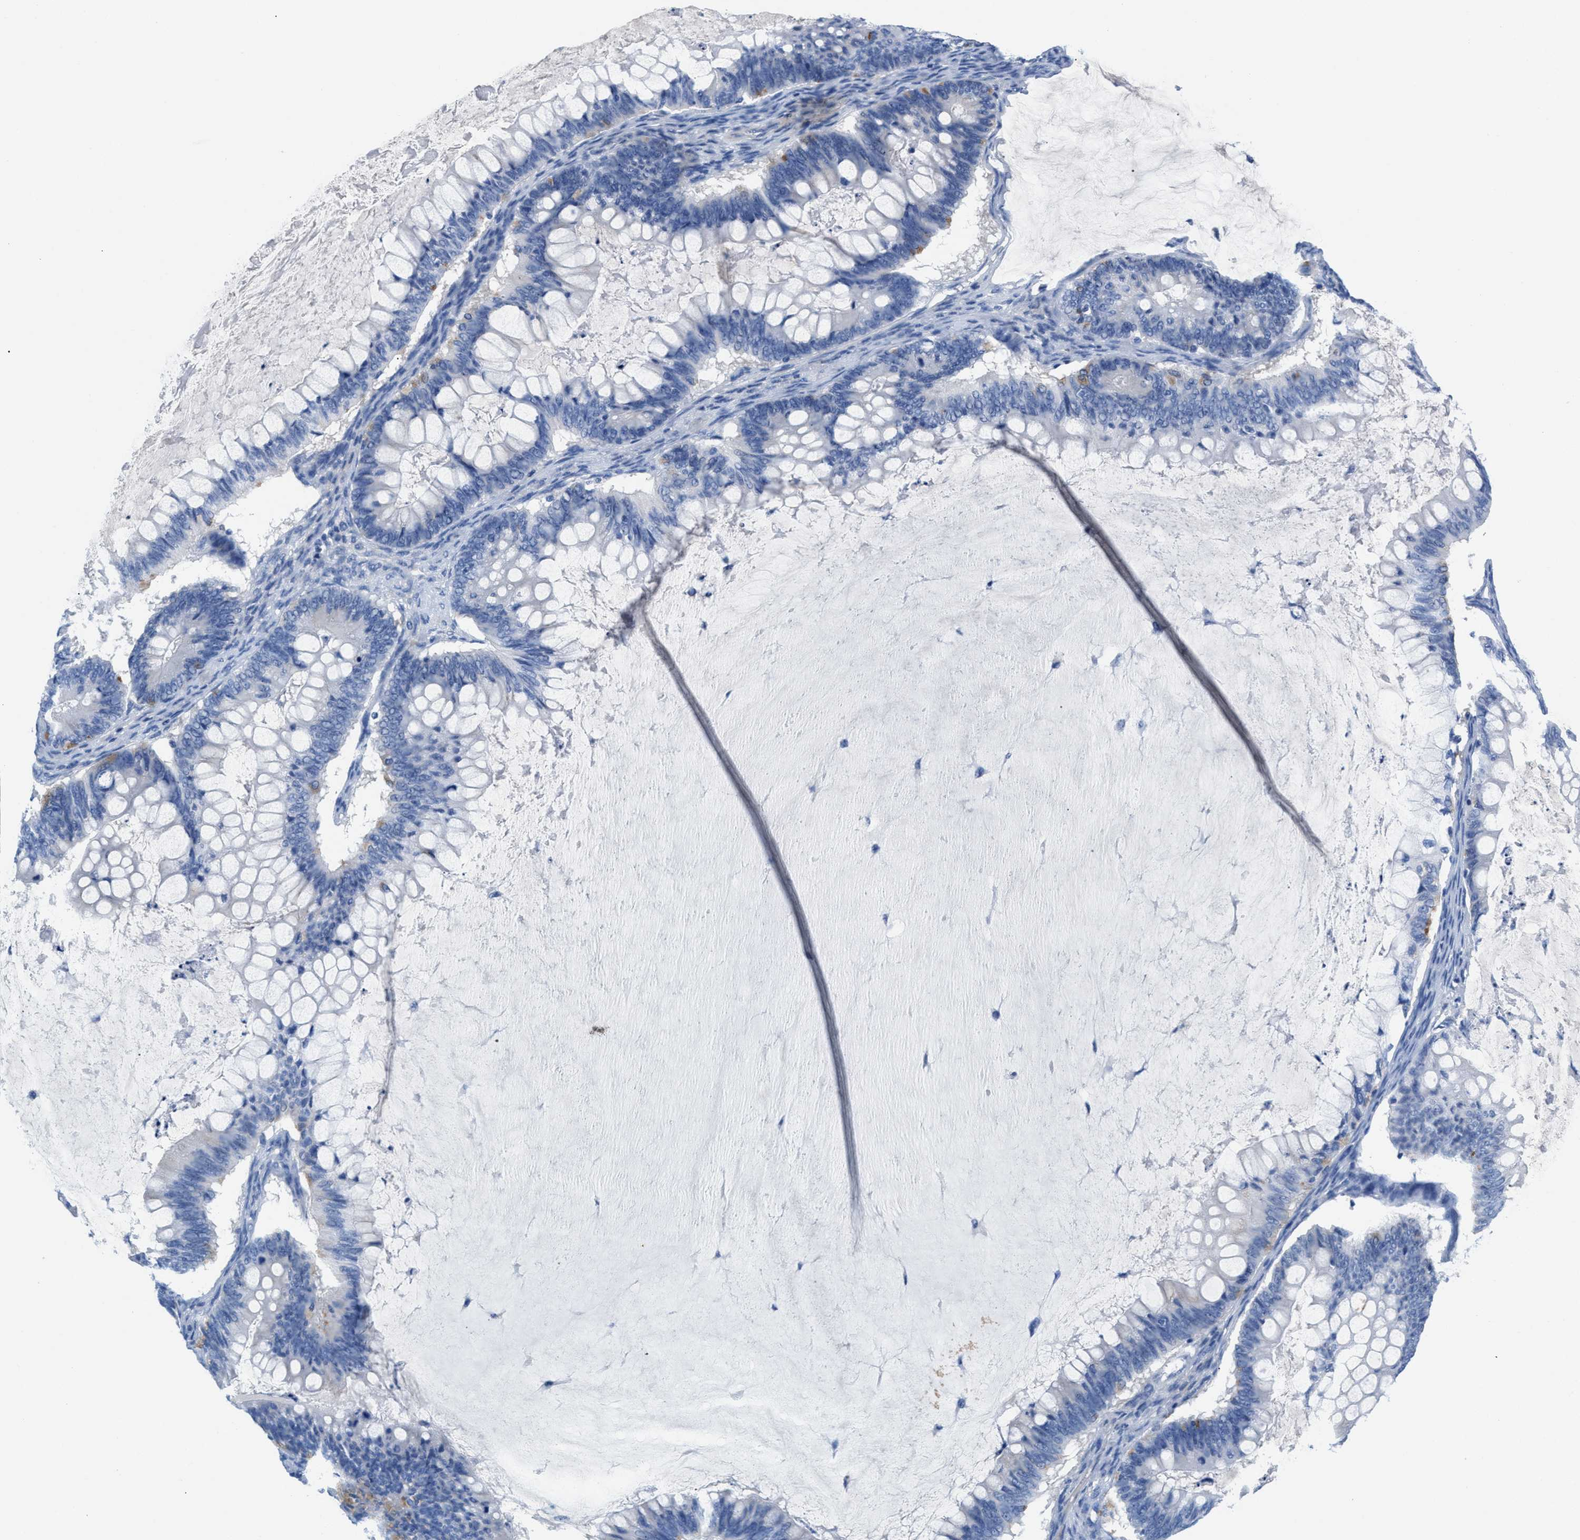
{"staining": {"intensity": "negative", "quantity": "none", "location": "none"}, "tissue": "ovarian cancer", "cell_type": "Tumor cells", "image_type": "cancer", "snomed": [{"axis": "morphology", "description": "Cystadenocarcinoma, mucinous, NOS"}, {"axis": "topography", "description": "Ovary"}], "caption": "There is no significant expression in tumor cells of ovarian cancer (mucinous cystadenocarcinoma).", "gene": "SLFN13", "patient": {"sex": "female", "age": 61}}